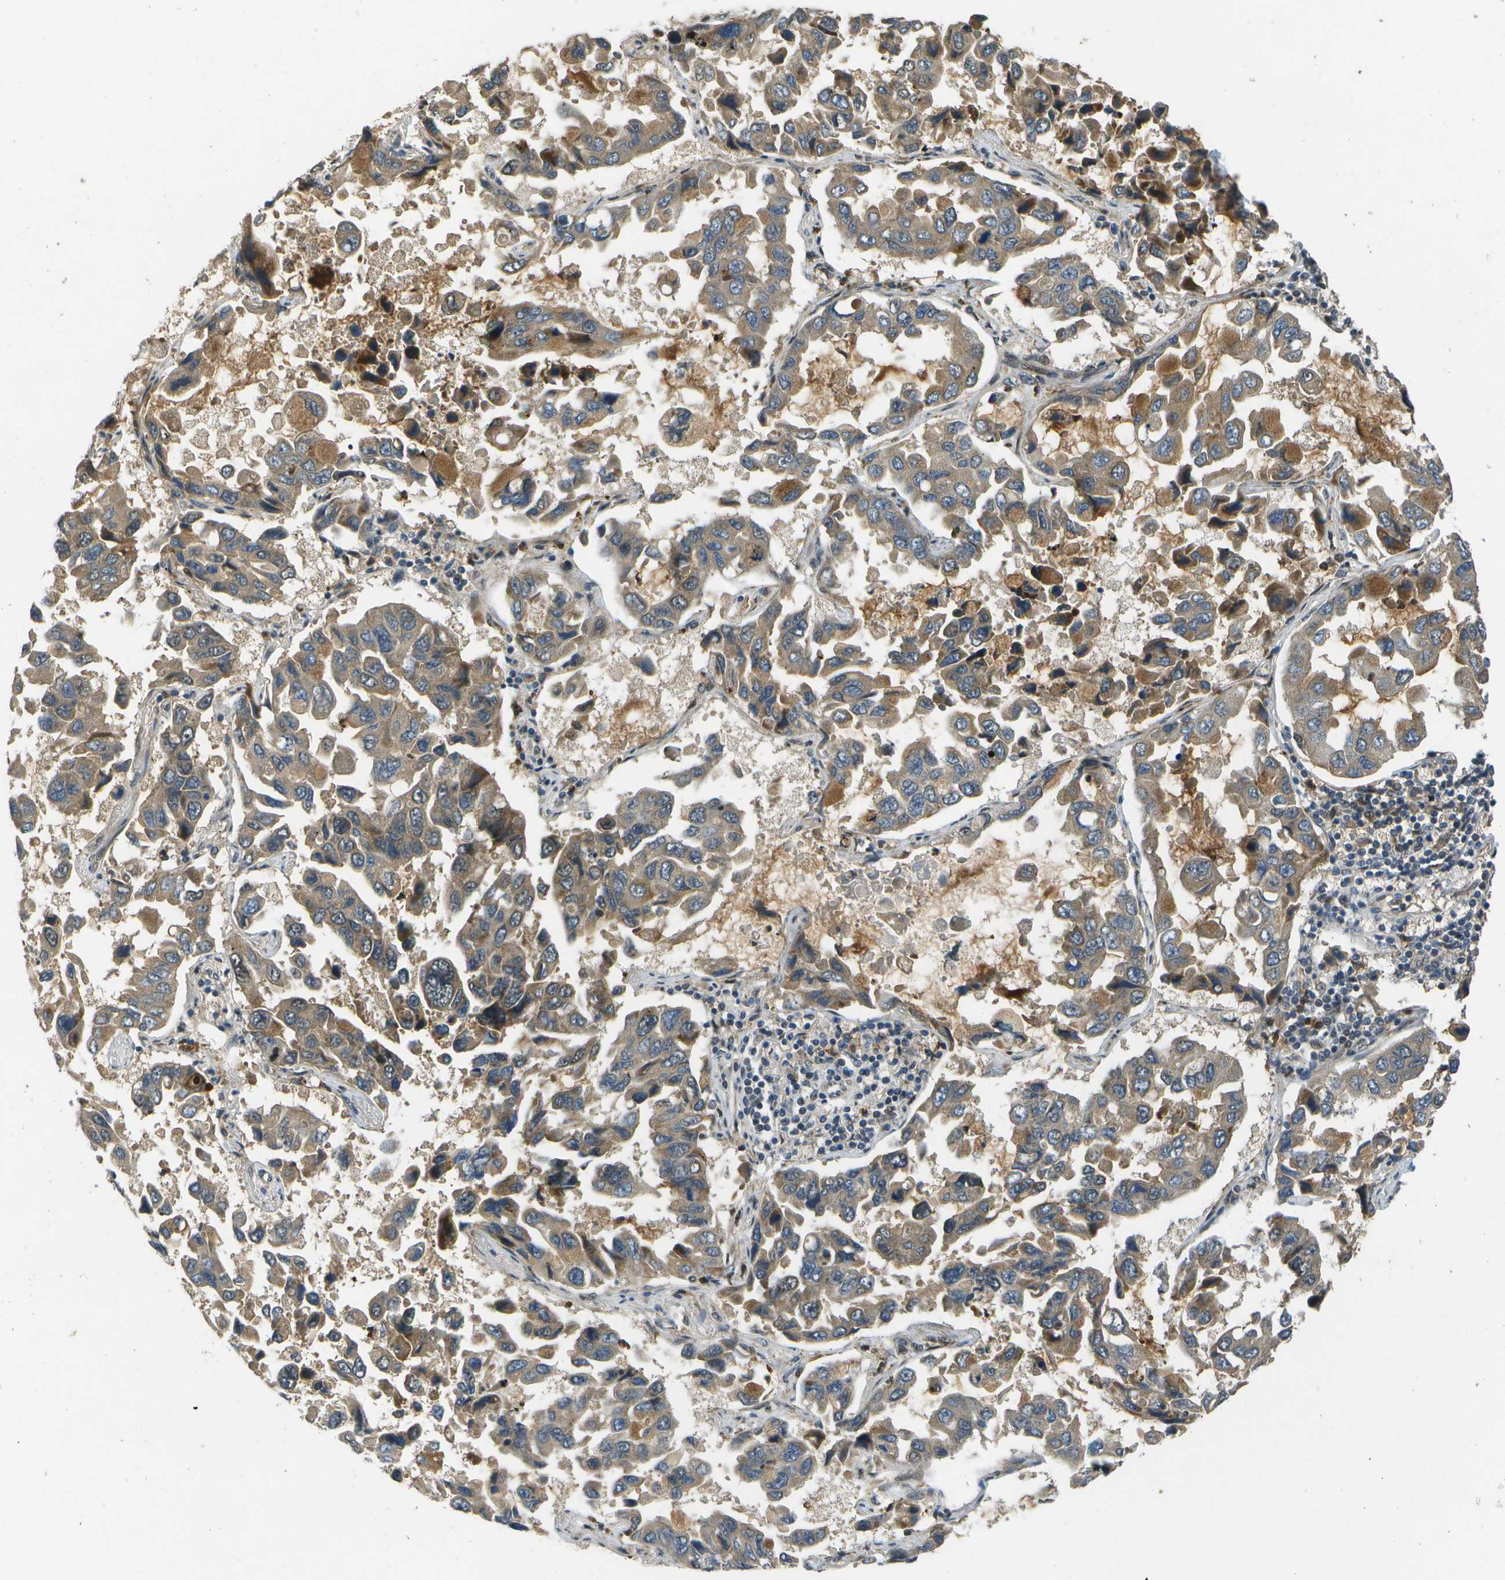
{"staining": {"intensity": "moderate", "quantity": ">75%", "location": "cytoplasmic/membranous"}, "tissue": "lung cancer", "cell_type": "Tumor cells", "image_type": "cancer", "snomed": [{"axis": "morphology", "description": "Adenocarcinoma, NOS"}, {"axis": "topography", "description": "Lung"}], "caption": "DAB (3,3'-diaminobenzidine) immunohistochemical staining of lung cancer (adenocarcinoma) exhibits moderate cytoplasmic/membranous protein expression in approximately >75% of tumor cells. The staining was performed using DAB to visualize the protein expression in brown, while the nuclei were stained in blue with hematoxylin (Magnification: 20x).", "gene": "GANC", "patient": {"sex": "male", "age": 64}}